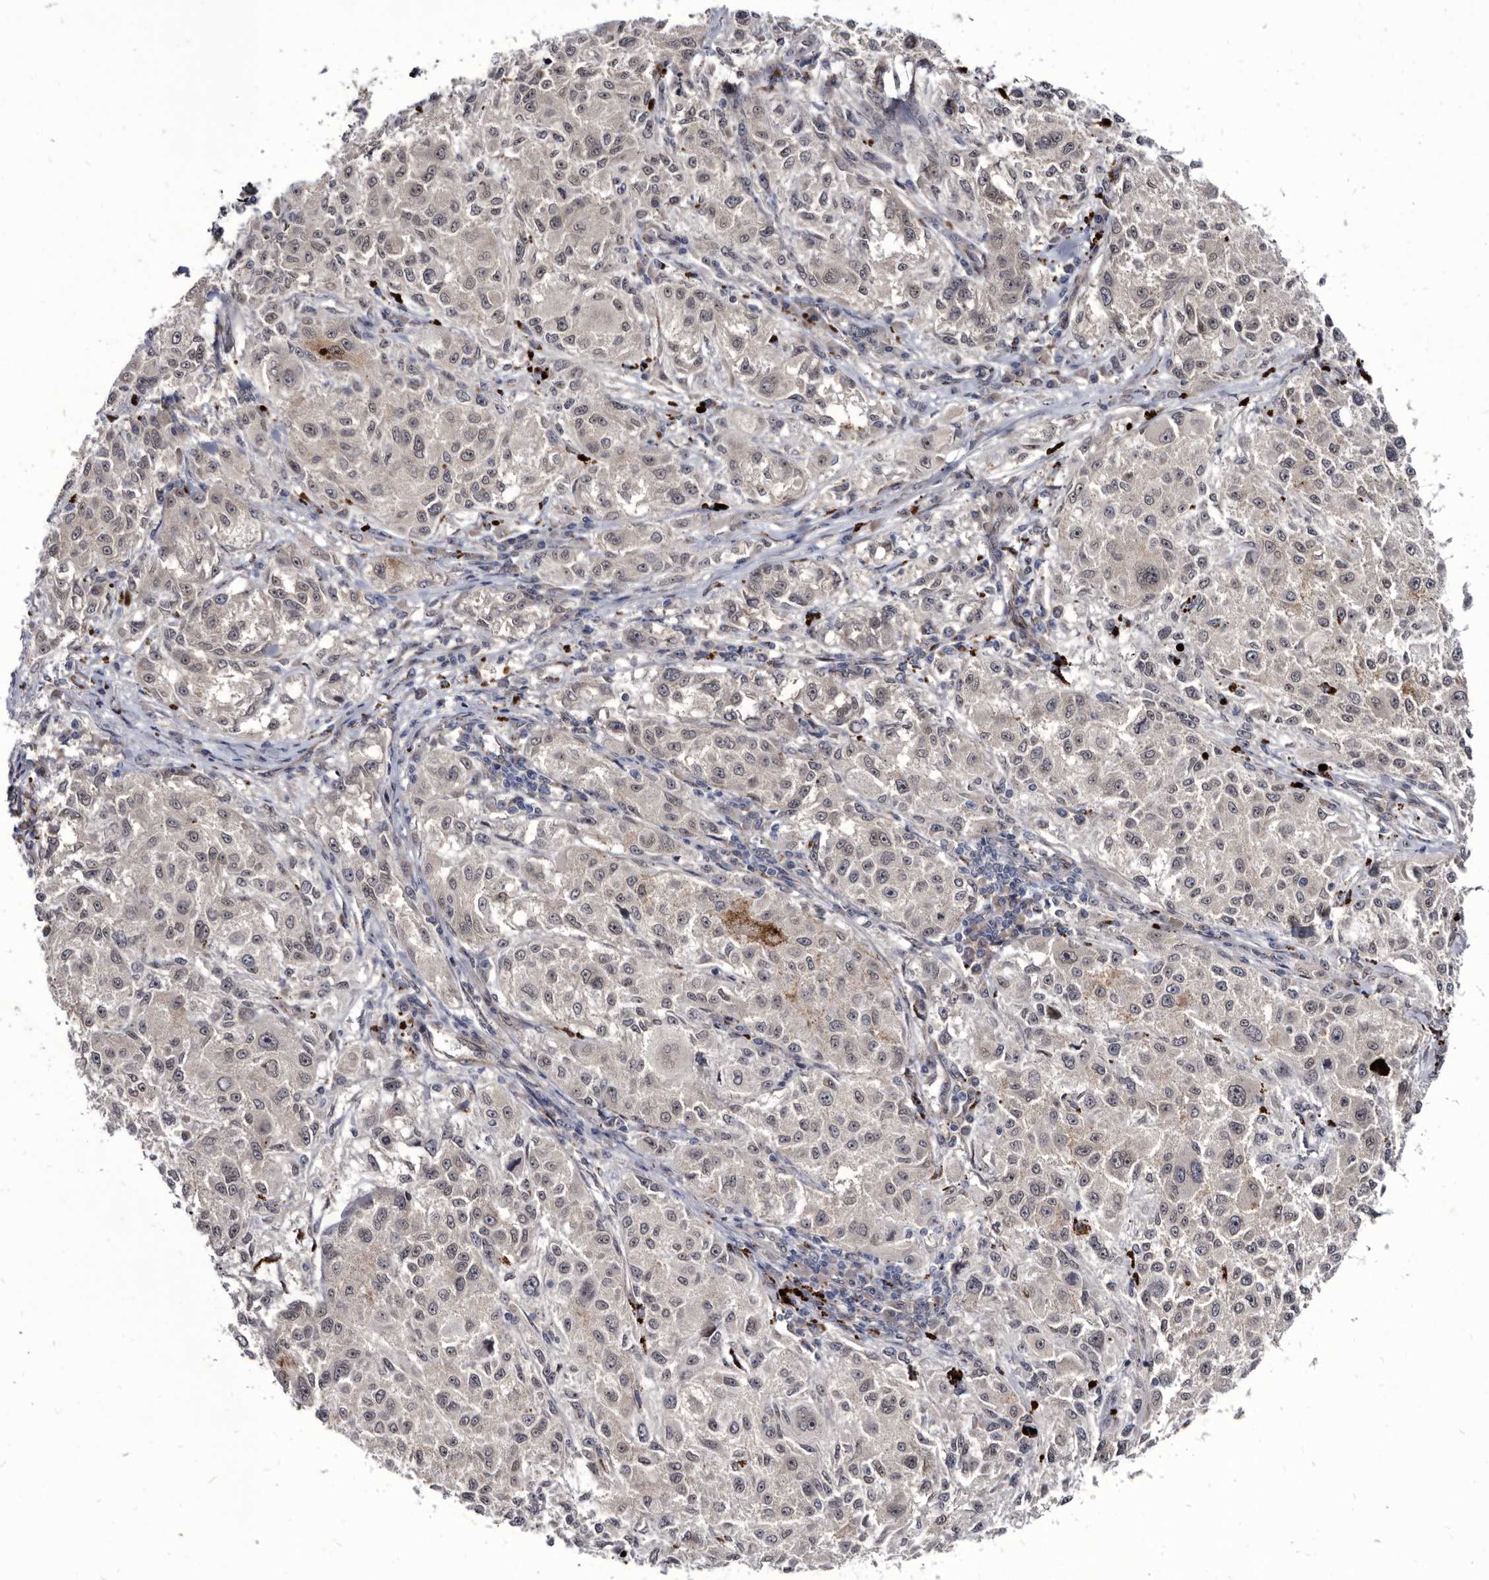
{"staining": {"intensity": "weak", "quantity": "<25%", "location": "nuclear"}, "tissue": "melanoma", "cell_type": "Tumor cells", "image_type": "cancer", "snomed": [{"axis": "morphology", "description": "Necrosis, NOS"}, {"axis": "morphology", "description": "Malignant melanoma, NOS"}, {"axis": "topography", "description": "Skin"}], "caption": "Immunohistochemical staining of human melanoma exhibits no significant staining in tumor cells.", "gene": "PROM1", "patient": {"sex": "female", "age": 87}}